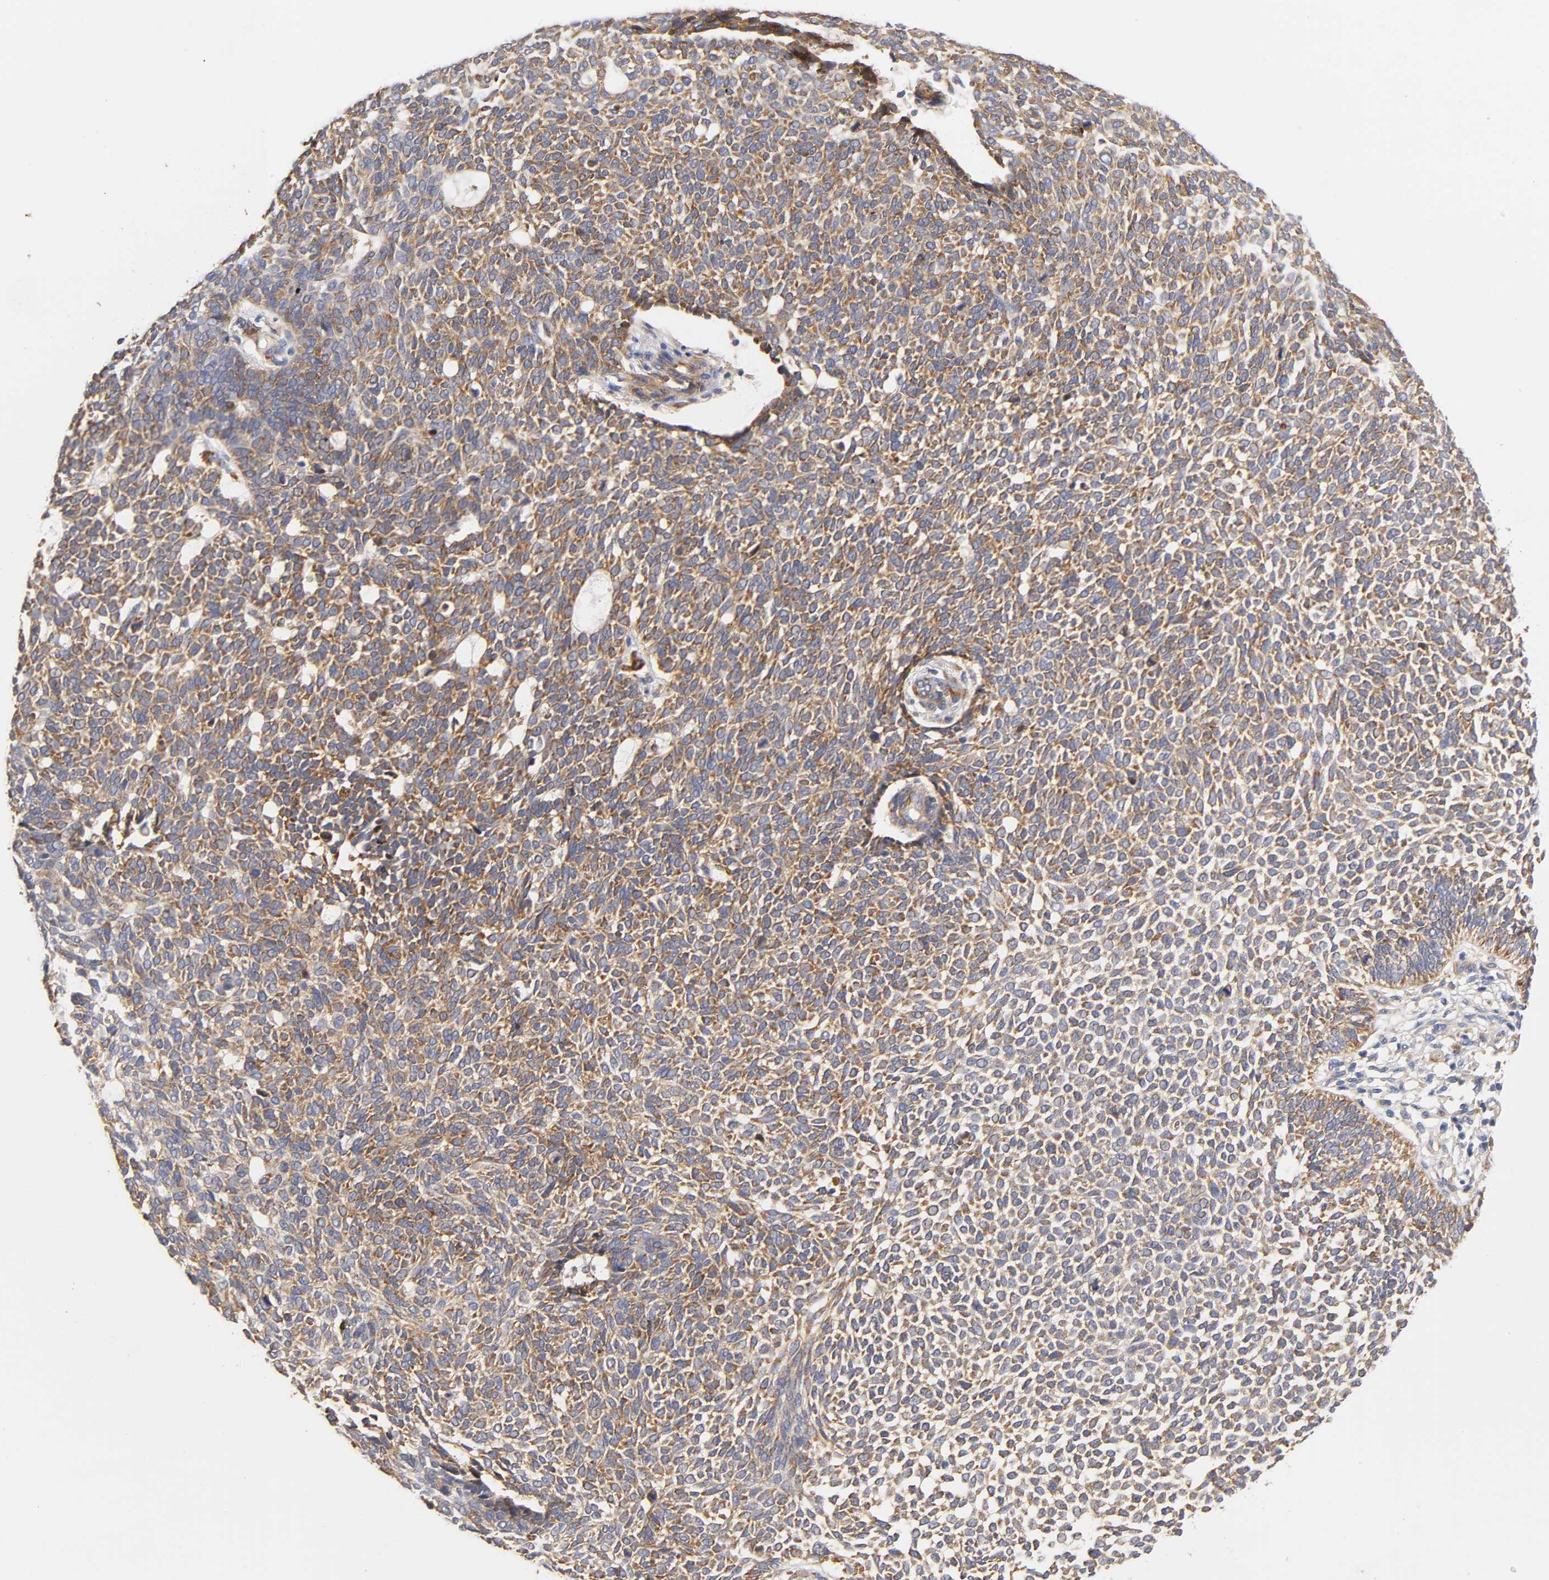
{"staining": {"intensity": "moderate", "quantity": ">75%", "location": "cytoplasmic/membranous"}, "tissue": "skin cancer", "cell_type": "Tumor cells", "image_type": "cancer", "snomed": [{"axis": "morphology", "description": "Normal tissue, NOS"}, {"axis": "morphology", "description": "Basal cell carcinoma"}, {"axis": "topography", "description": "Skin"}], "caption": "DAB (3,3'-diaminobenzidine) immunohistochemical staining of skin cancer demonstrates moderate cytoplasmic/membranous protein positivity in approximately >75% of tumor cells.", "gene": "LAMB1", "patient": {"sex": "male", "age": 87}}